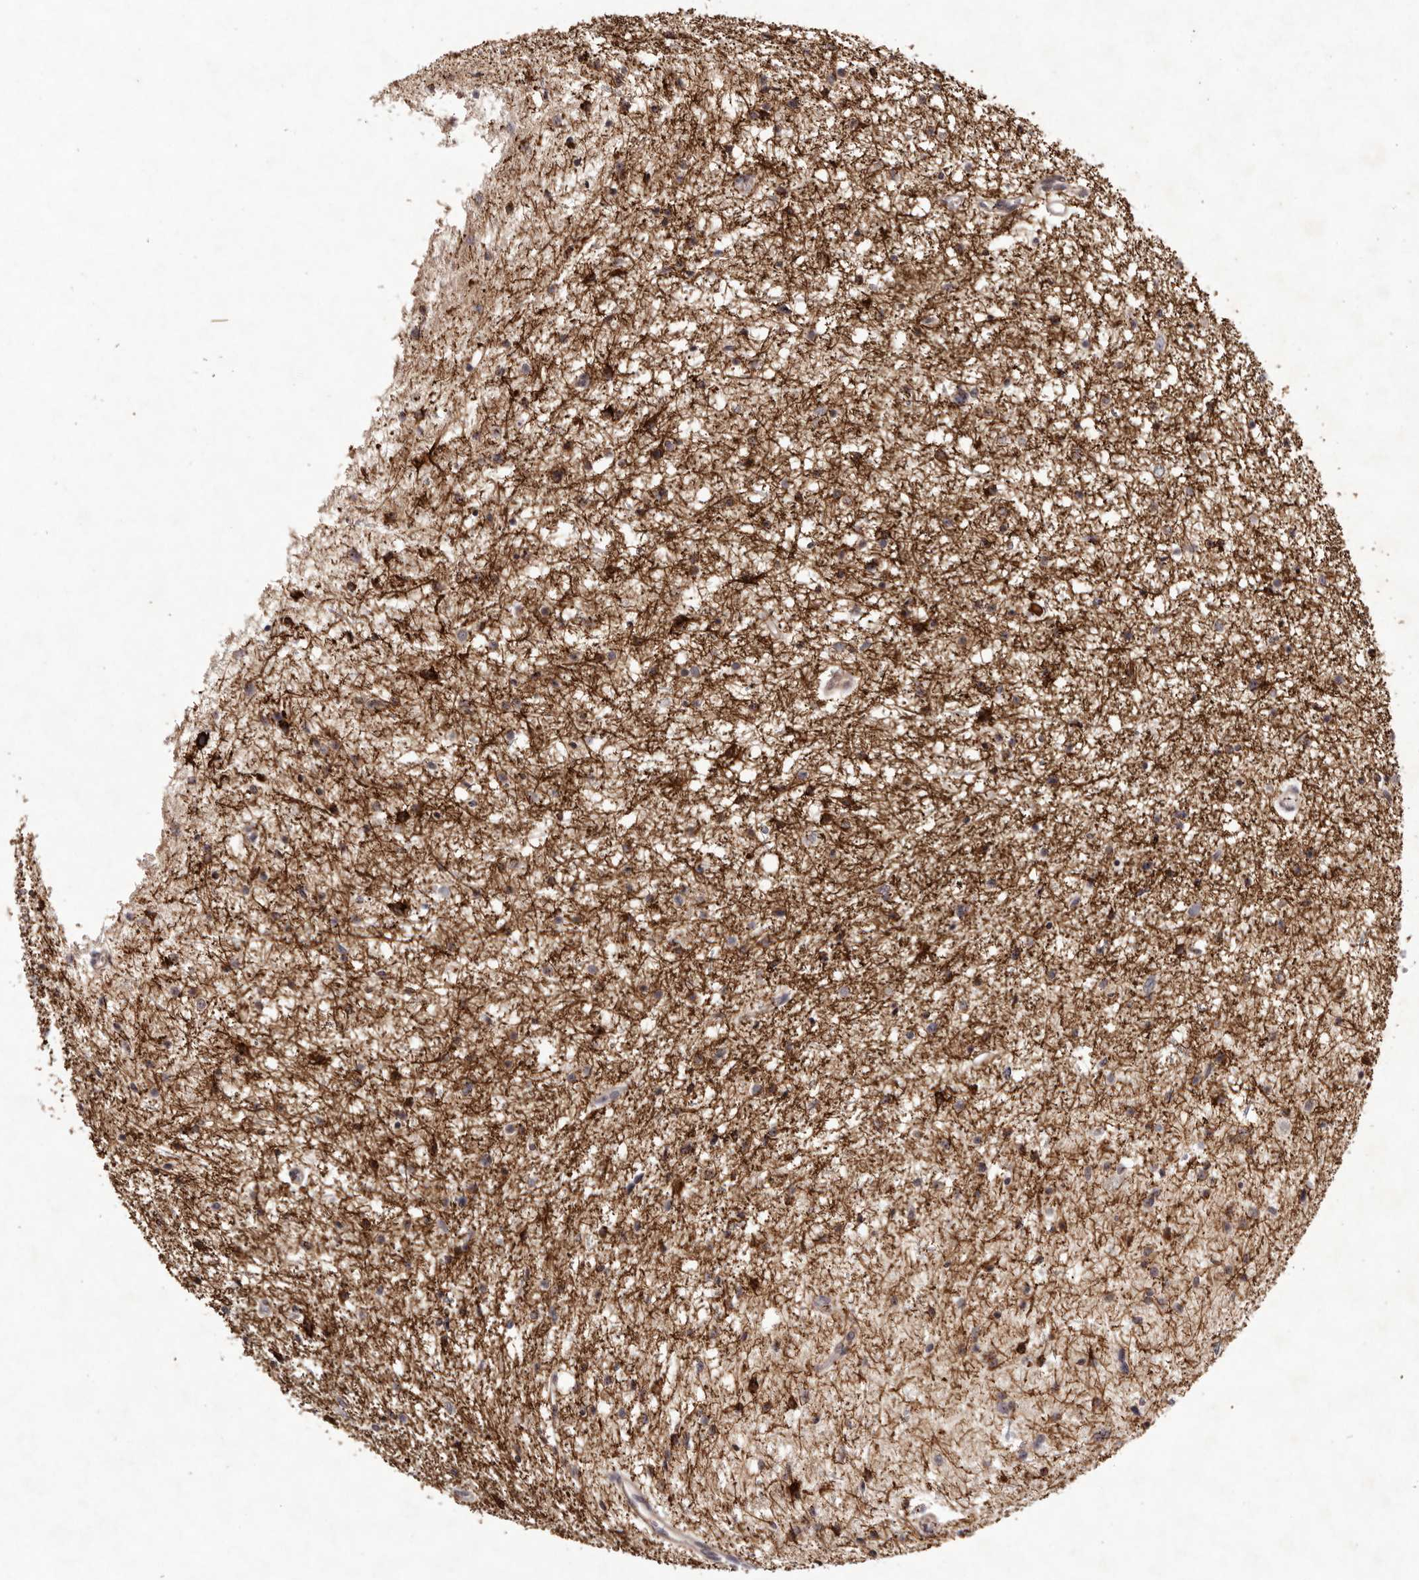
{"staining": {"intensity": "strong", "quantity": "25%-75%", "location": "cytoplasmic/membranous"}, "tissue": "glioma", "cell_type": "Tumor cells", "image_type": "cancer", "snomed": [{"axis": "morphology", "description": "Glioma, malignant, Low grade"}, {"axis": "topography", "description": "Brain"}], "caption": "This is a photomicrograph of immunohistochemistry (IHC) staining of malignant glioma (low-grade), which shows strong staining in the cytoplasmic/membranous of tumor cells.", "gene": "BUD31", "patient": {"sex": "female", "age": 37}}